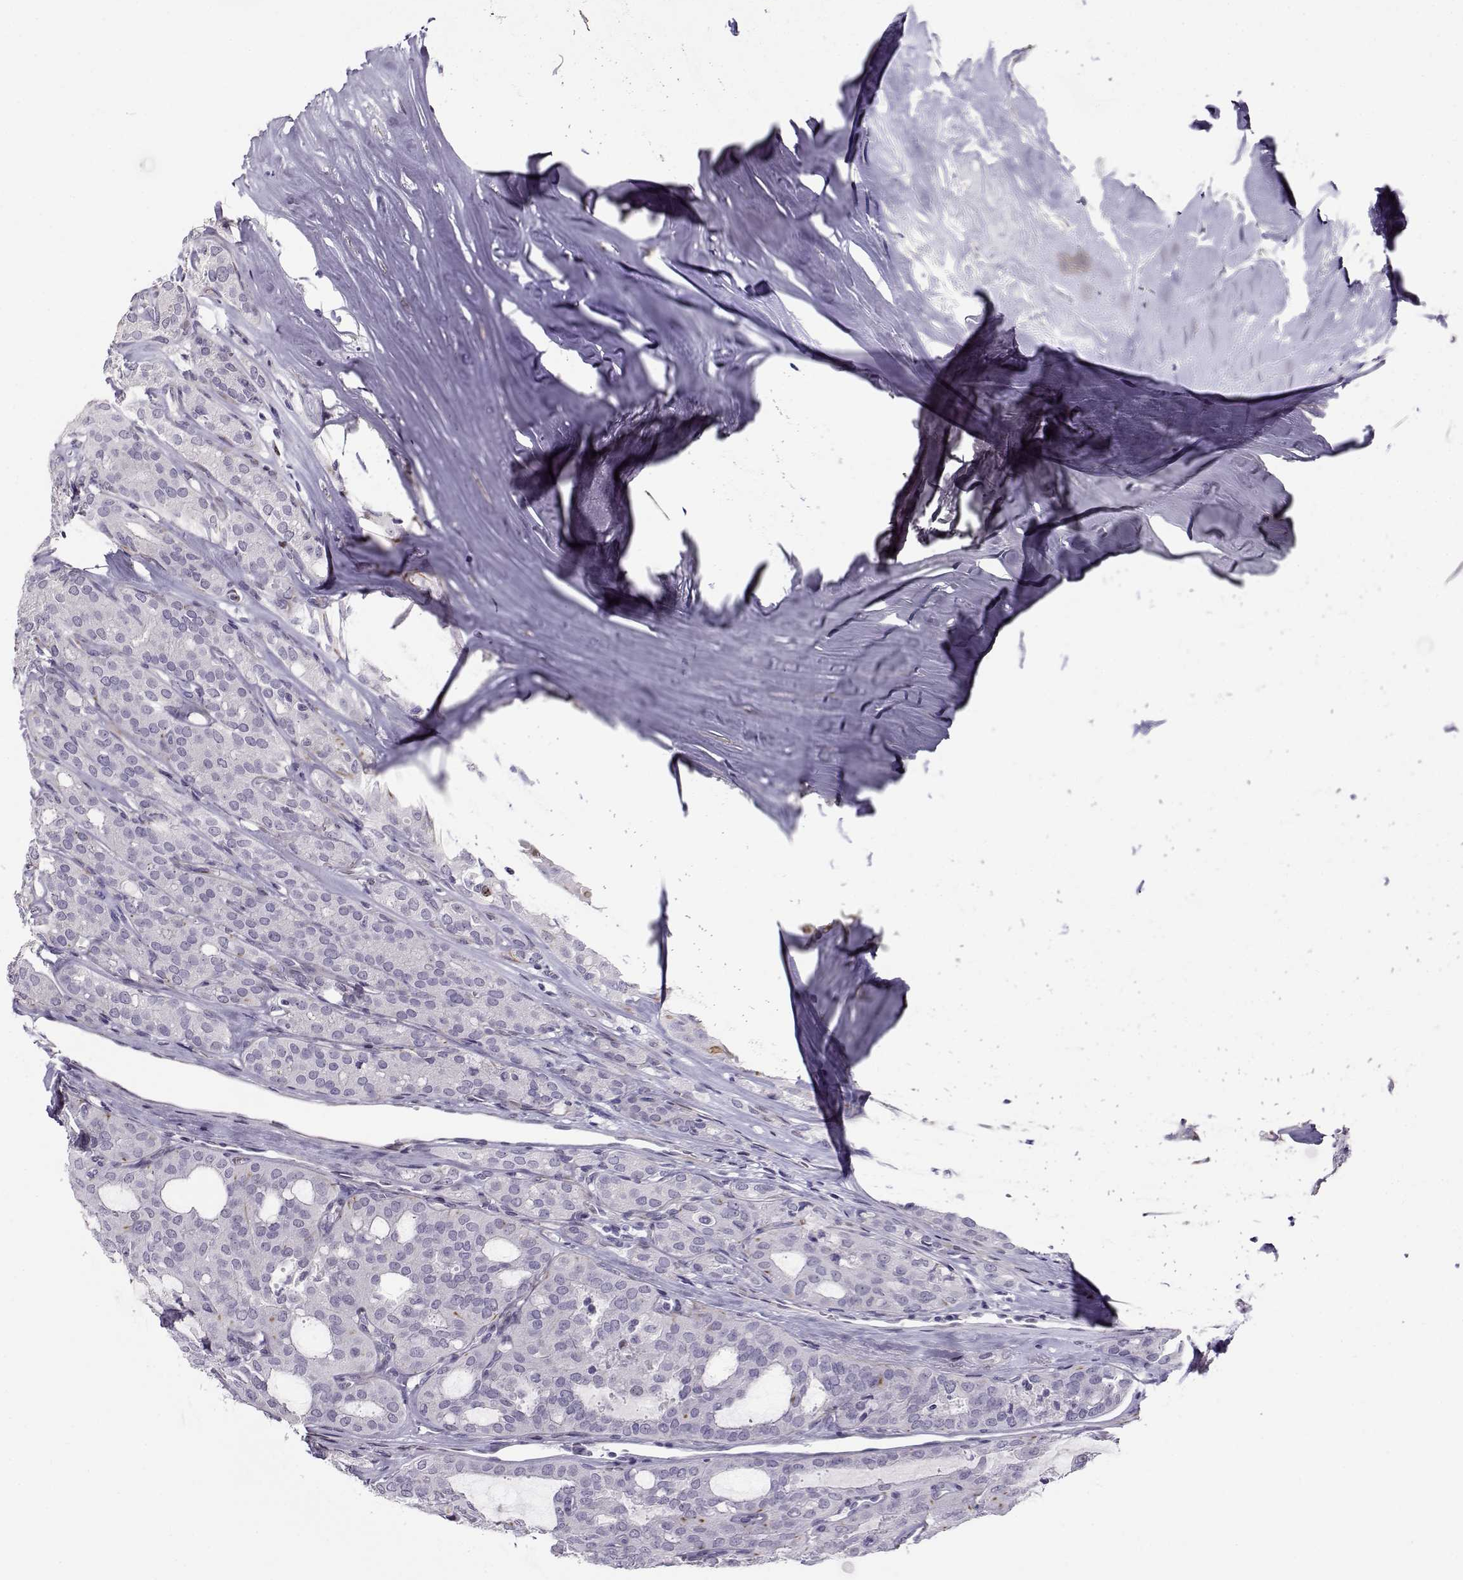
{"staining": {"intensity": "negative", "quantity": "none", "location": "none"}, "tissue": "thyroid cancer", "cell_type": "Tumor cells", "image_type": "cancer", "snomed": [{"axis": "morphology", "description": "Follicular adenoma carcinoma, NOS"}, {"axis": "topography", "description": "Thyroid gland"}], "caption": "Immunohistochemical staining of follicular adenoma carcinoma (thyroid) shows no significant staining in tumor cells.", "gene": "NPW", "patient": {"sex": "male", "age": 75}}